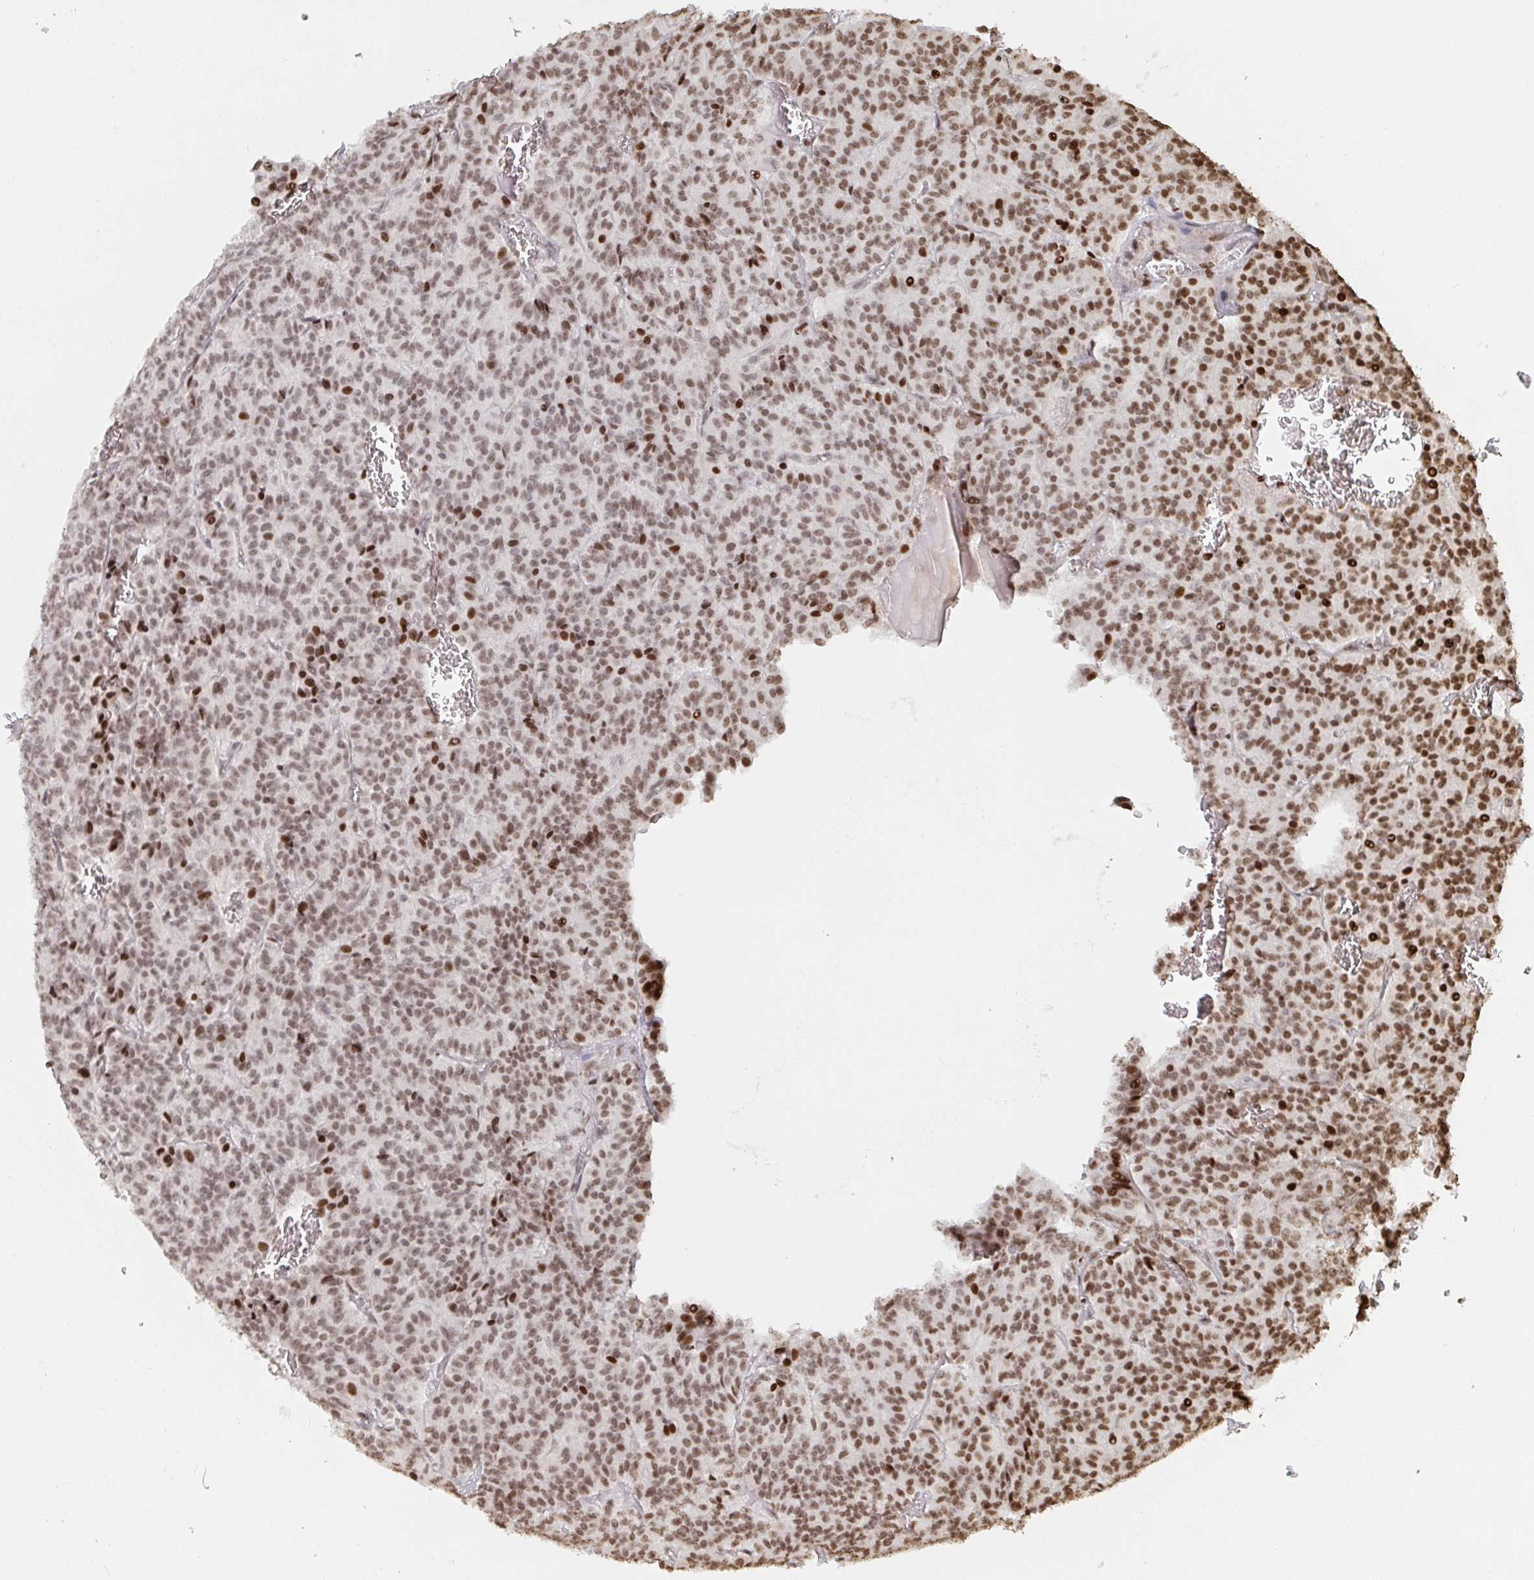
{"staining": {"intensity": "moderate", "quantity": ">75%", "location": "nuclear"}, "tissue": "carcinoid", "cell_type": "Tumor cells", "image_type": "cancer", "snomed": [{"axis": "morphology", "description": "Carcinoid, malignant, NOS"}, {"axis": "topography", "description": "Lung"}], "caption": "Immunohistochemical staining of carcinoid demonstrates moderate nuclear protein expression in approximately >75% of tumor cells. The staining is performed using DAB brown chromogen to label protein expression. The nuclei are counter-stained blue using hematoxylin.", "gene": "ZDHHC12", "patient": {"sex": "male", "age": 70}}